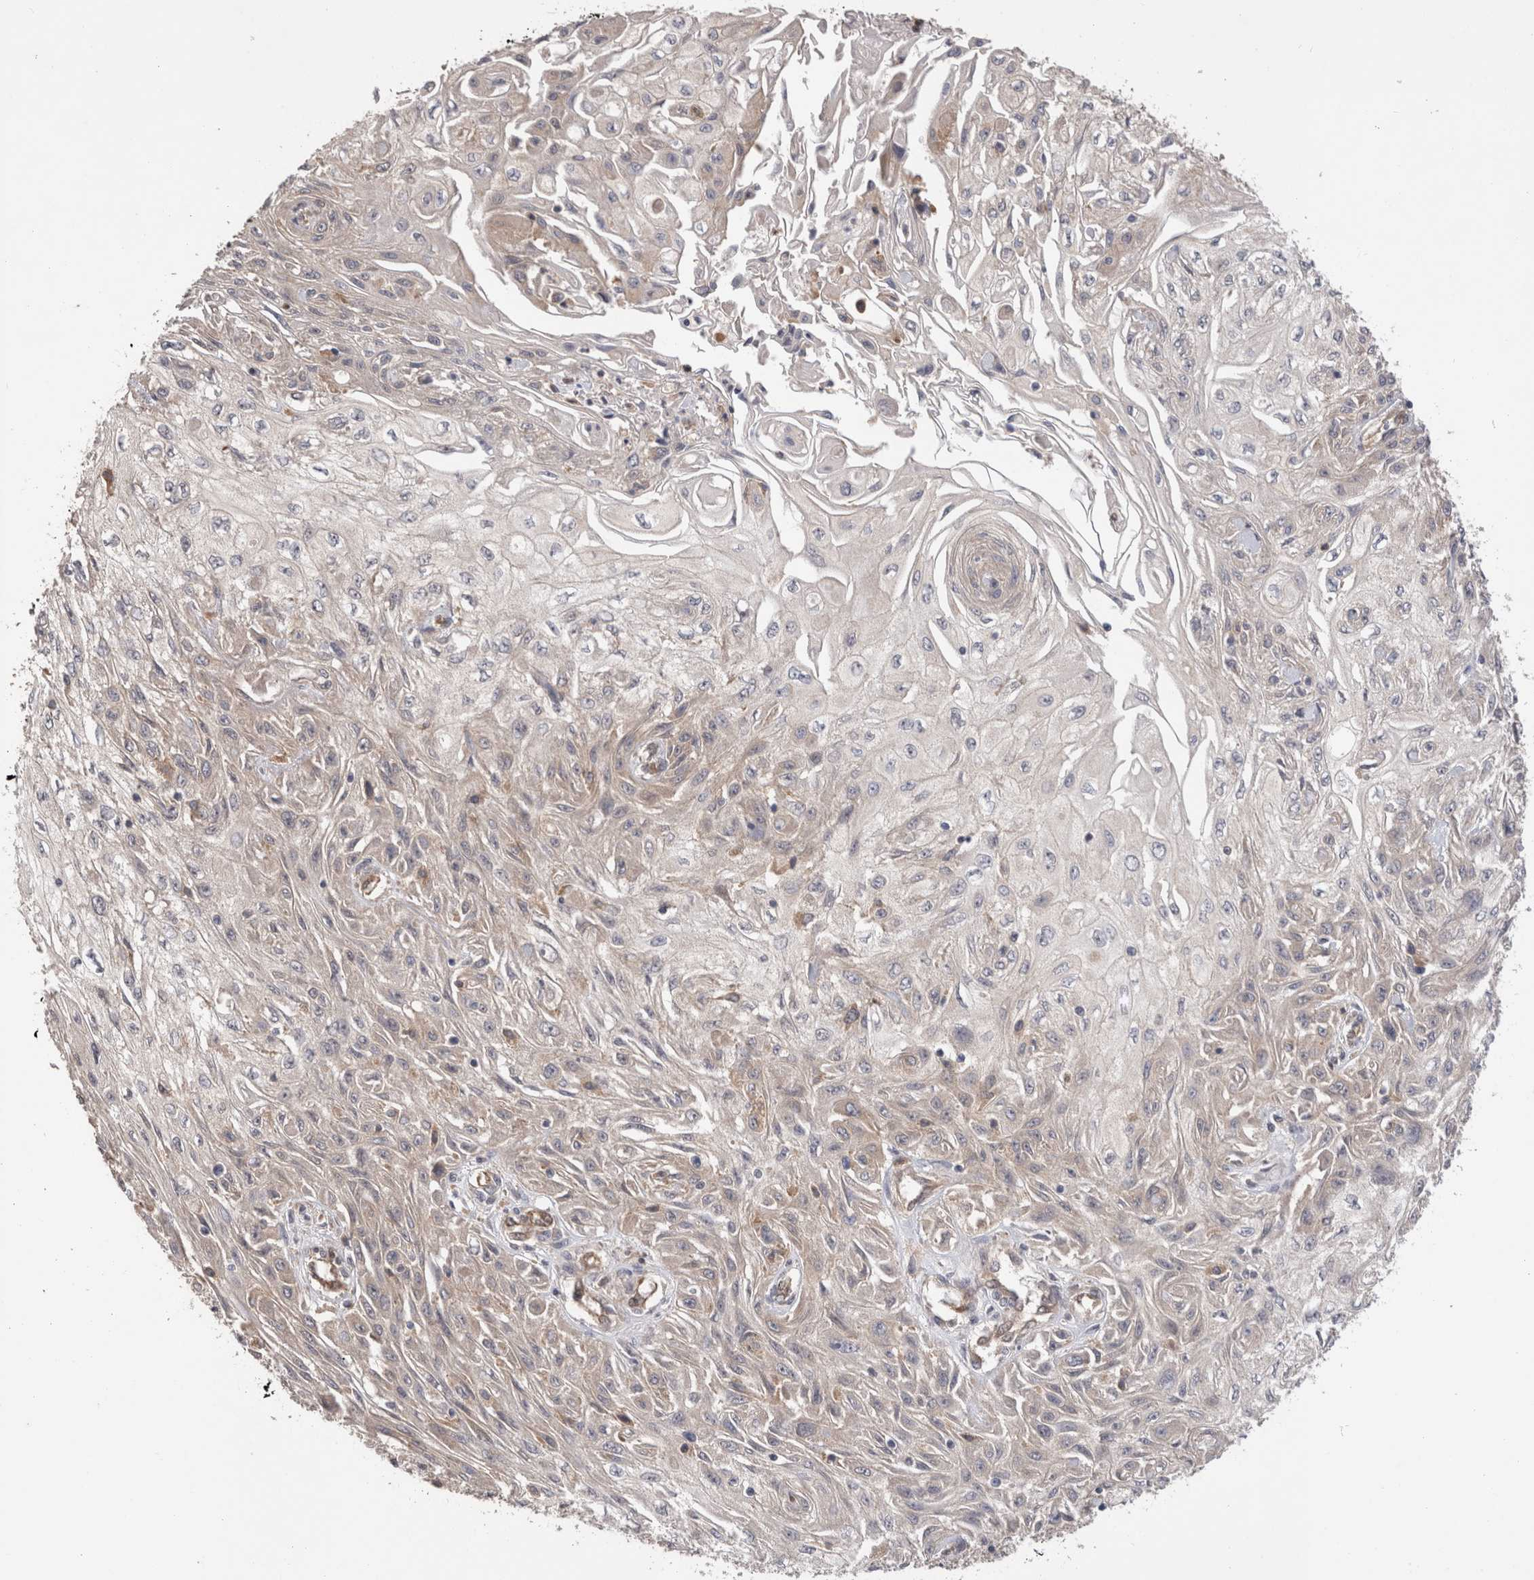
{"staining": {"intensity": "weak", "quantity": "<25%", "location": "cytoplasmic/membranous"}, "tissue": "skin cancer", "cell_type": "Tumor cells", "image_type": "cancer", "snomed": [{"axis": "morphology", "description": "Squamous cell carcinoma, NOS"}, {"axis": "morphology", "description": "Squamous cell carcinoma, metastatic, NOS"}, {"axis": "topography", "description": "Skin"}, {"axis": "topography", "description": "Lymph node"}], "caption": "This is an IHC photomicrograph of skin squamous cell carcinoma. There is no staining in tumor cells.", "gene": "BNIP2", "patient": {"sex": "male", "age": 75}}